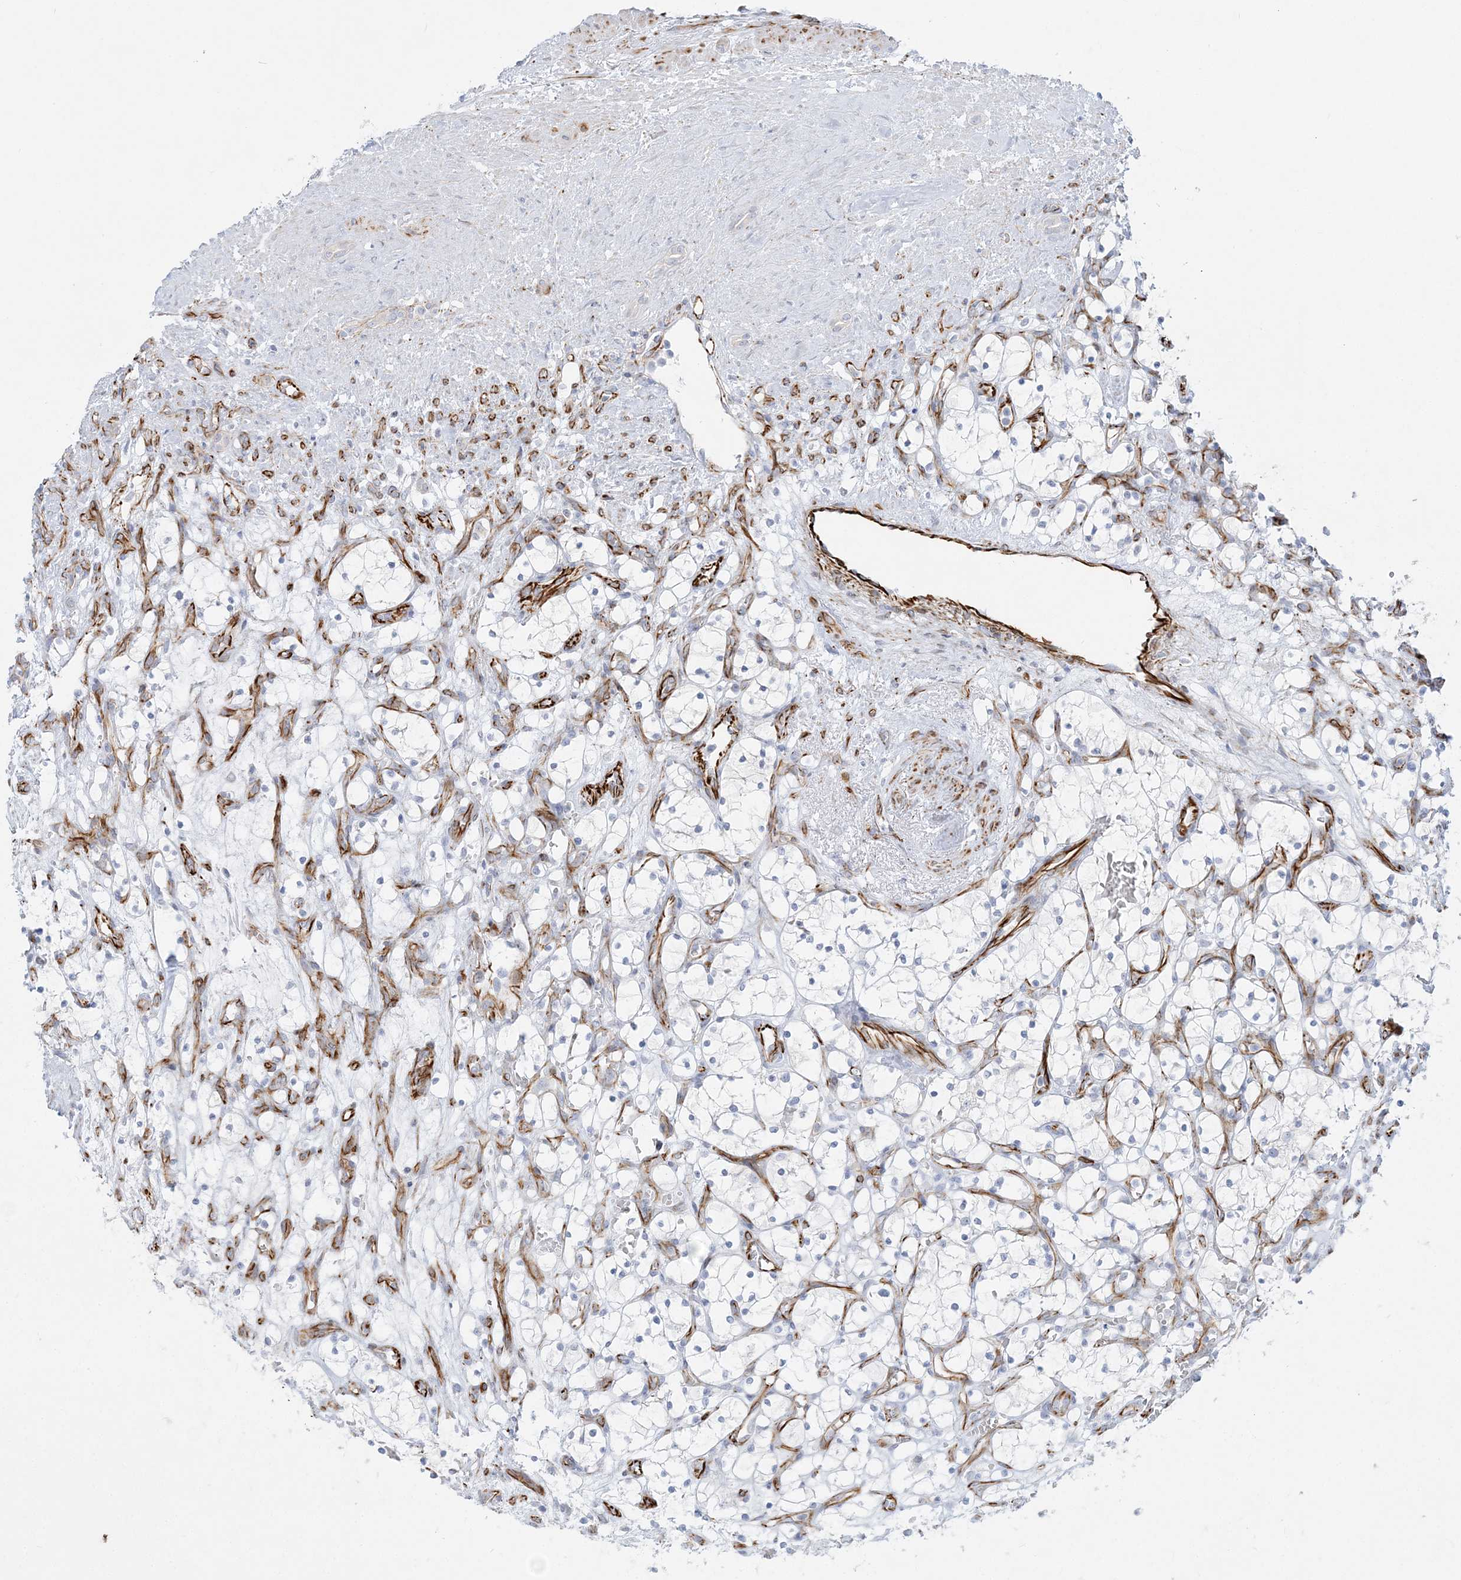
{"staining": {"intensity": "negative", "quantity": "none", "location": "none"}, "tissue": "renal cancer", "cell_type": "Tumor cells", "image_type": "cancer", "snomed": [{"axis": "morphology", "description": "Adenocarcinoma, NOS"}, {"axis": "topography", "description": "Kidney"}], "caption": "A histopathology image of human renal adenocarcinoma is negative for staining in tumor cells.", "gene": "PPIL6", "patient": {"sex": "female", "age": 69}}